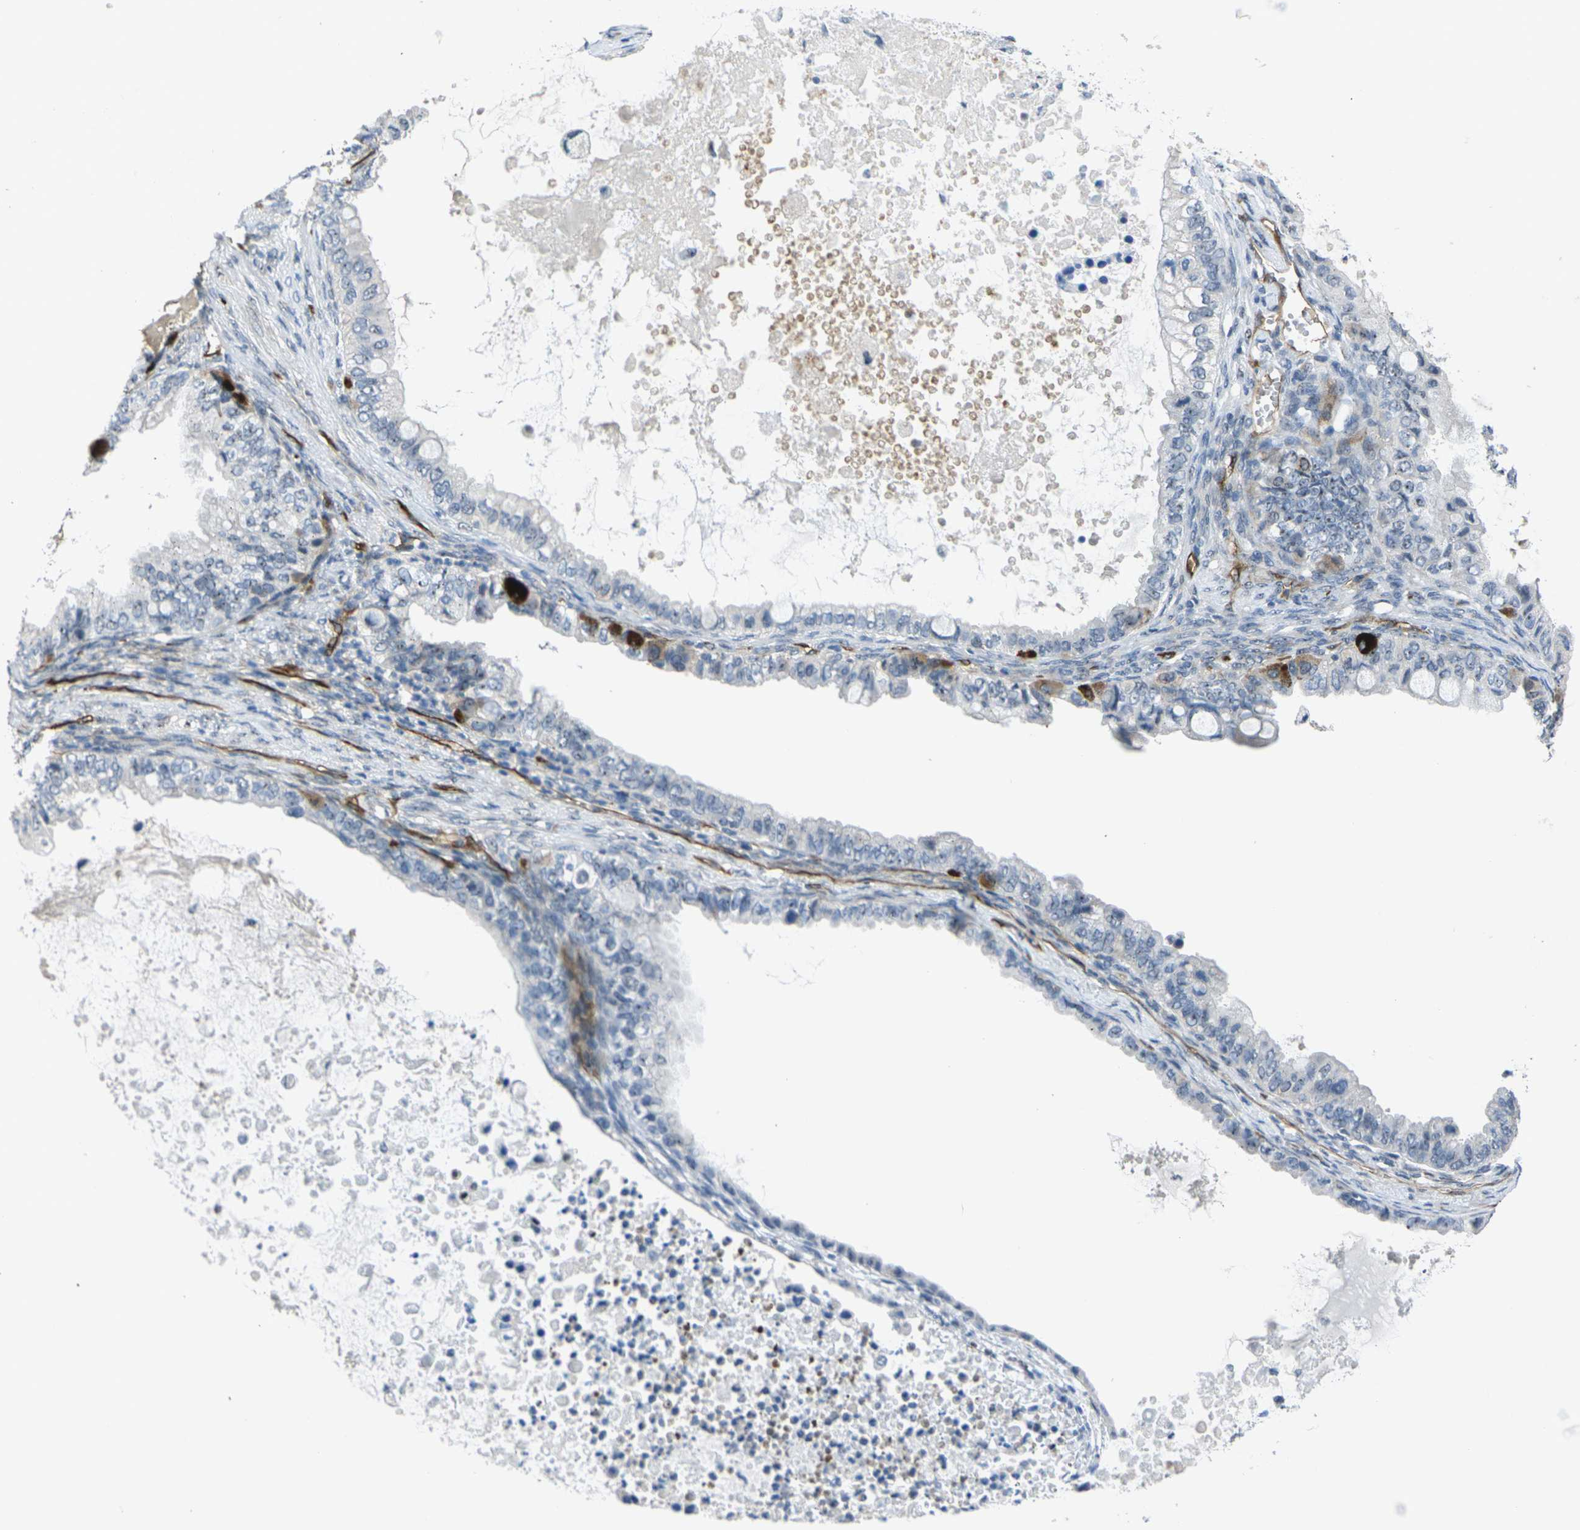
{"staining": {"intensity": "negative", "quantity": "none", "location": "none"}, "tissue": "ovarian cancer", "cell_type": "Tumor cells", "image_type": "cancer", "snomed": [{"axis": "morphology", "description": "Cystadenocarcinoma, mucinous, NOS"}, {"axis": "topography", "description": "Ovary"}], "caption": "High magnification brightfield microscopy of mucinous cystadenocarcinoma (ovarian) stained with DAB (3,3'-diaminobenzidine) (brown) and counterstained with hematoxylin (blue): tumor cells show no significant staining.", "gene": "HSPA12B", "patient": {"sex": "female", "age": 80}}